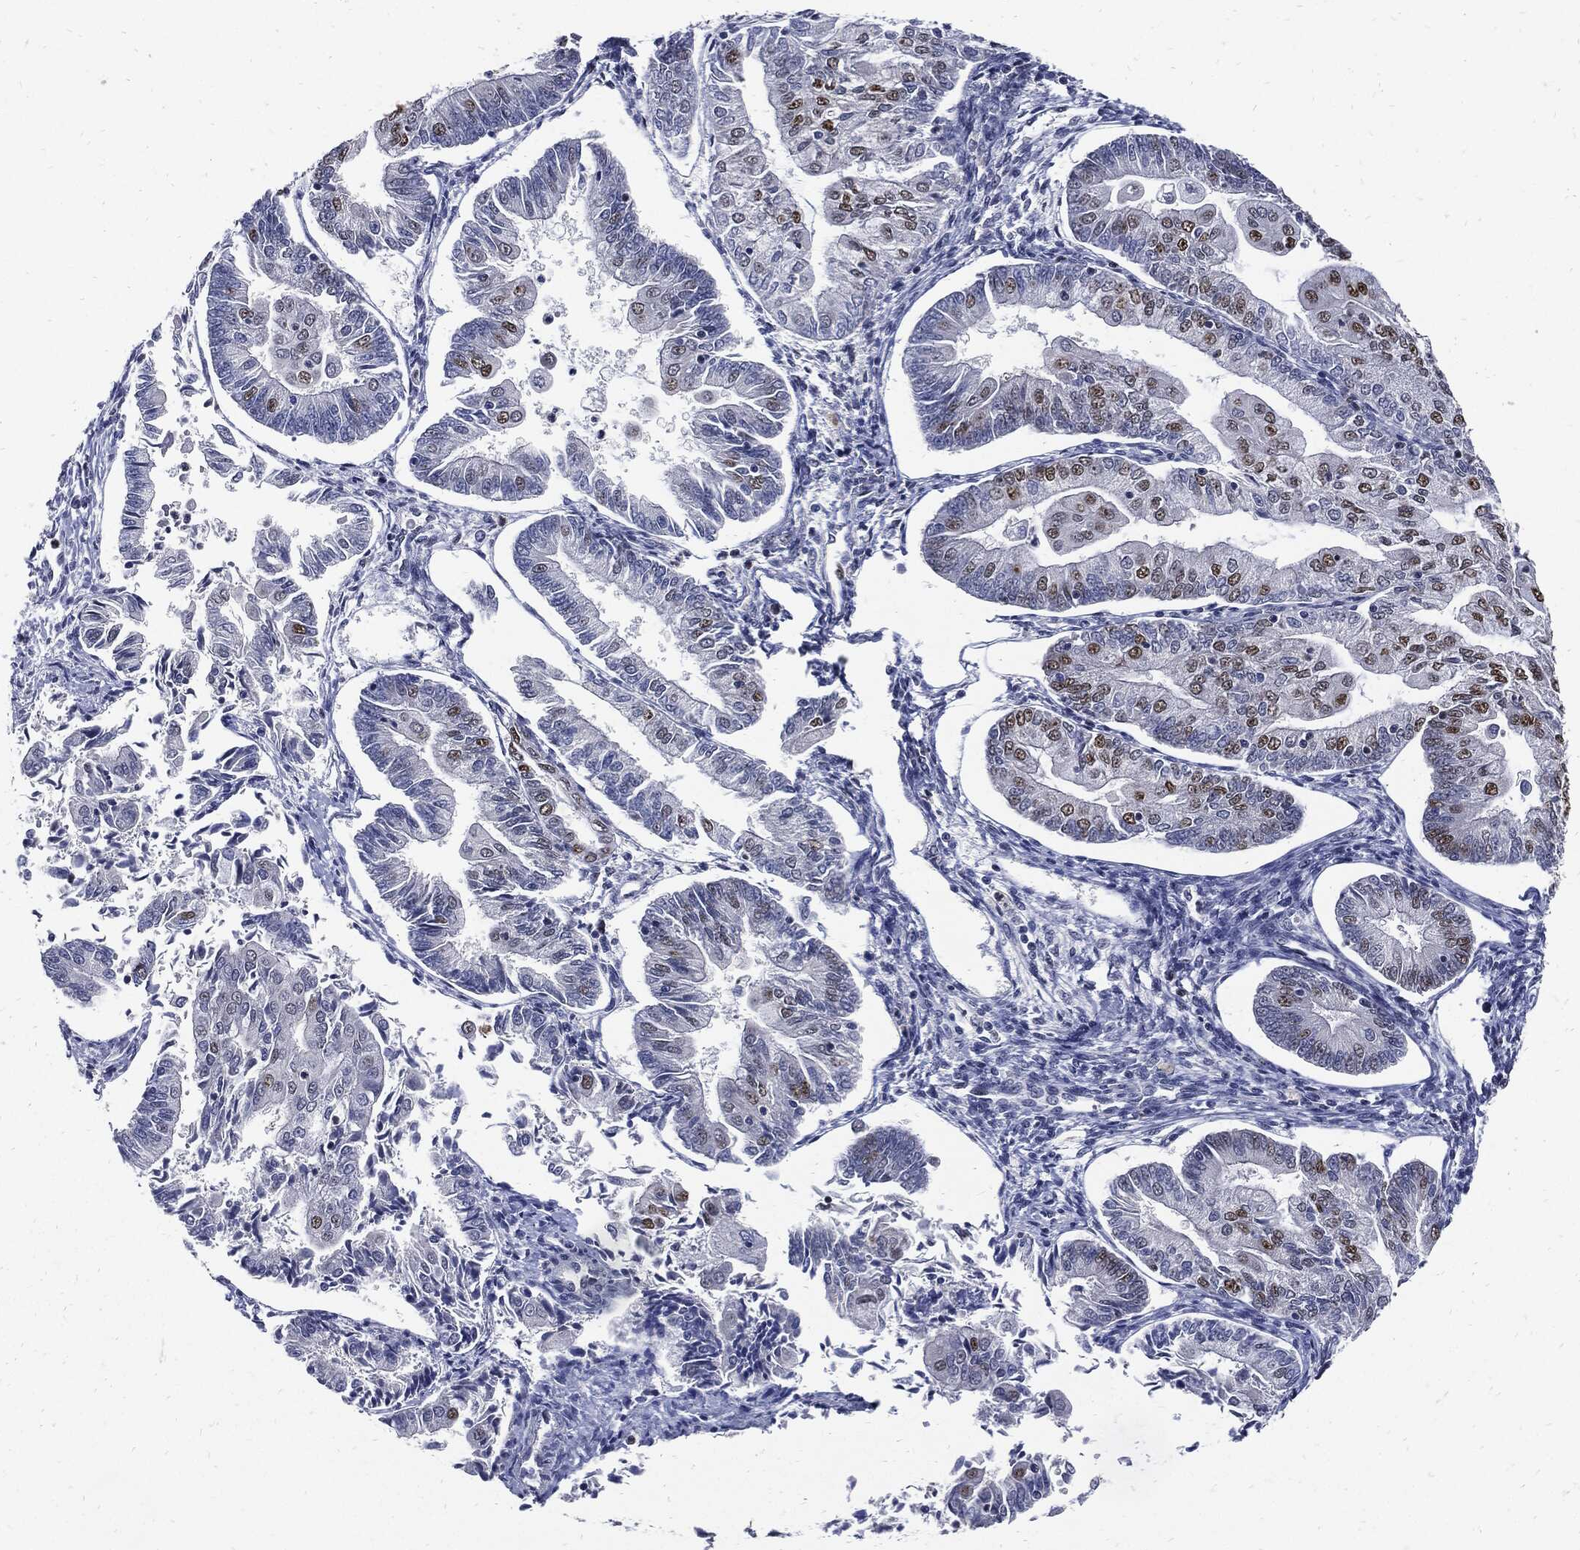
{"staining": {"intensity": "strong", "quantity": "<25%", "location": "nuclear"}, "tissue": "endometrial cancer", "cell_type": "Tumor cells", "image_type": "cancer", "snomed": [{"axis": "morphology", "description": "Adenocarcinoma, NOS"}, {"axis": "topography", "description": "Endometrium"}], "caption": "About <25% of tumor cells in human endometrial adenocarcinoma reveal strong nuclear protein staining as visualized by brown immunohistochemical staining.", "gene": "NBN", "patient": {"sex": "female", "age": 56}}